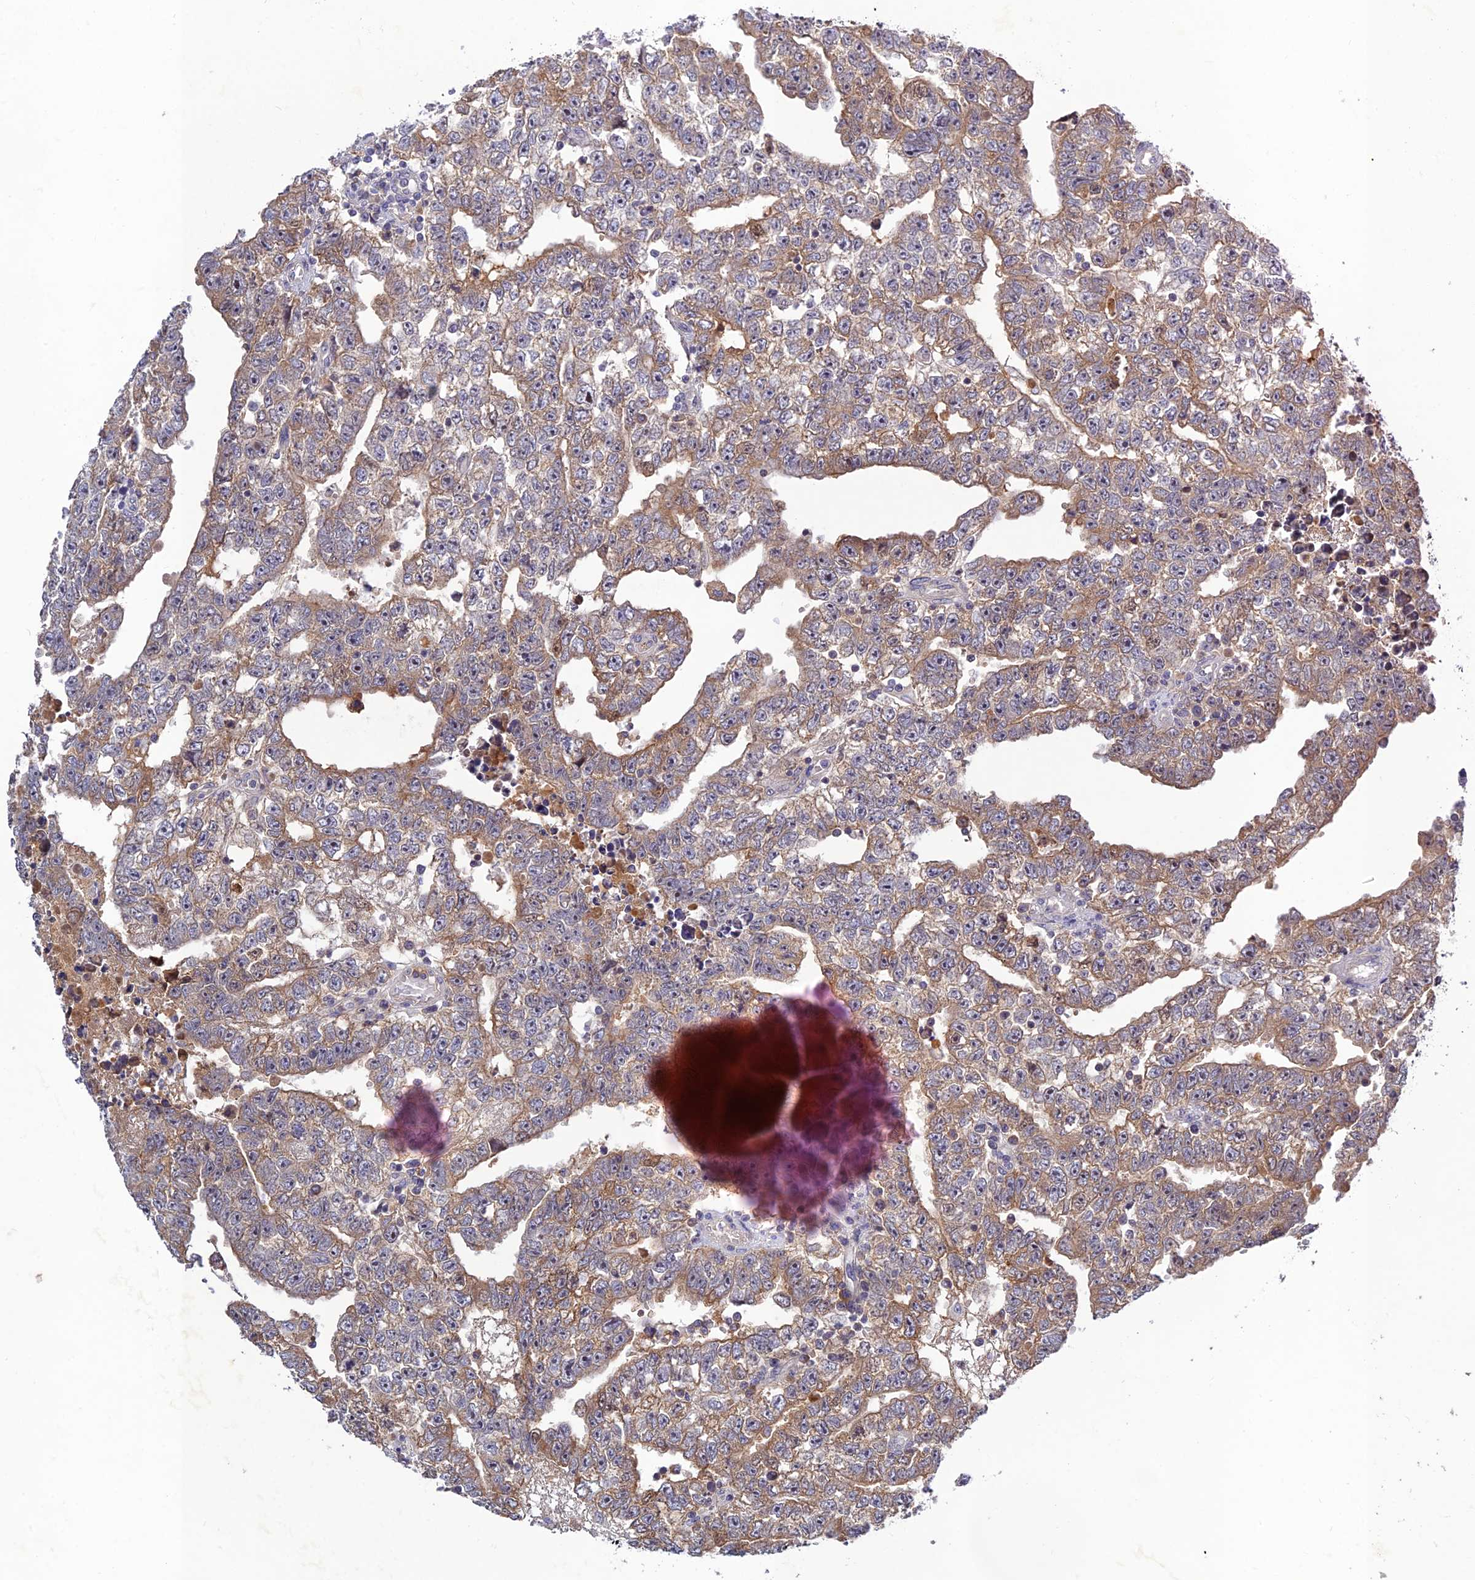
{"staining": {"intensity": "moderate", "quantity": "25%-75%", "location": "cytoplasmic/membranous"}, "tissue": "testis cancer", "cell_type": "Tumor cells", "image_type": "cancer", "snomed": [{"axis": "morphology", "description": "Carcinoma, Embryonal, NOS"}, {"axis": "topography", "description": "Testis"}], "caption": "Protein expression analysis of human testis cancer reveals moderate cytoplasmic/membranous staining in about 25%-75% of tumor cells.", "gene": "CHST5", "patient": {"sex": "male", "age": 25}}